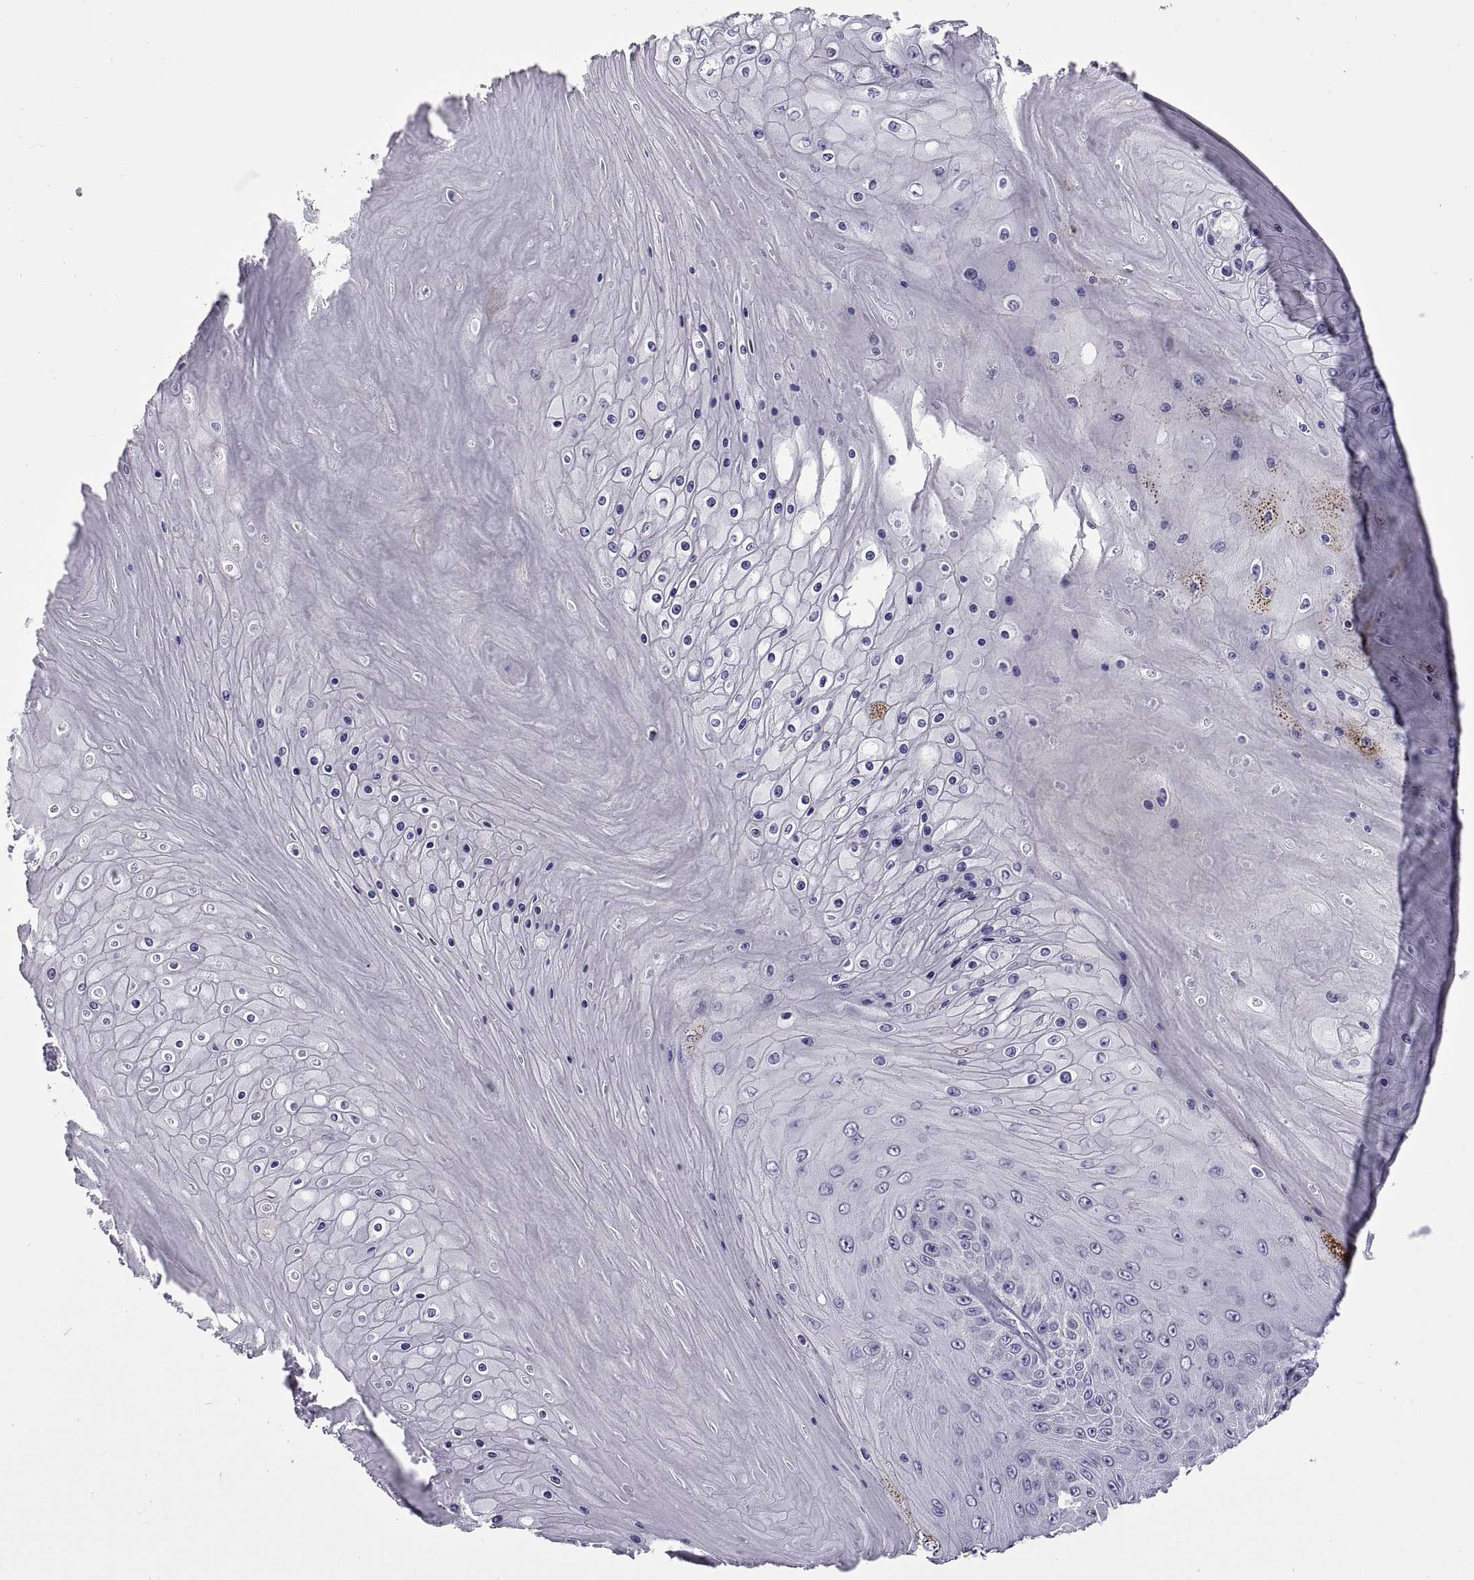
{"staining": {"intensity": "negative", "quantity": "none", "location": "none"}, "tissue": "skin cancer", "cell_type": "Tumor cells", "image_type": "cancer", "snomed": [{"axis": "morphology", "description": "Squamous cell carcinoma, NOS"}, {"axis": "topography", "description": "Skin"}], "caption": "A photomicrograph of human skin squamous cell carcinoma is negative for staining in tumor cells.", "gene": "DOK3", "patient": {"sex": "male", "age": 62}}